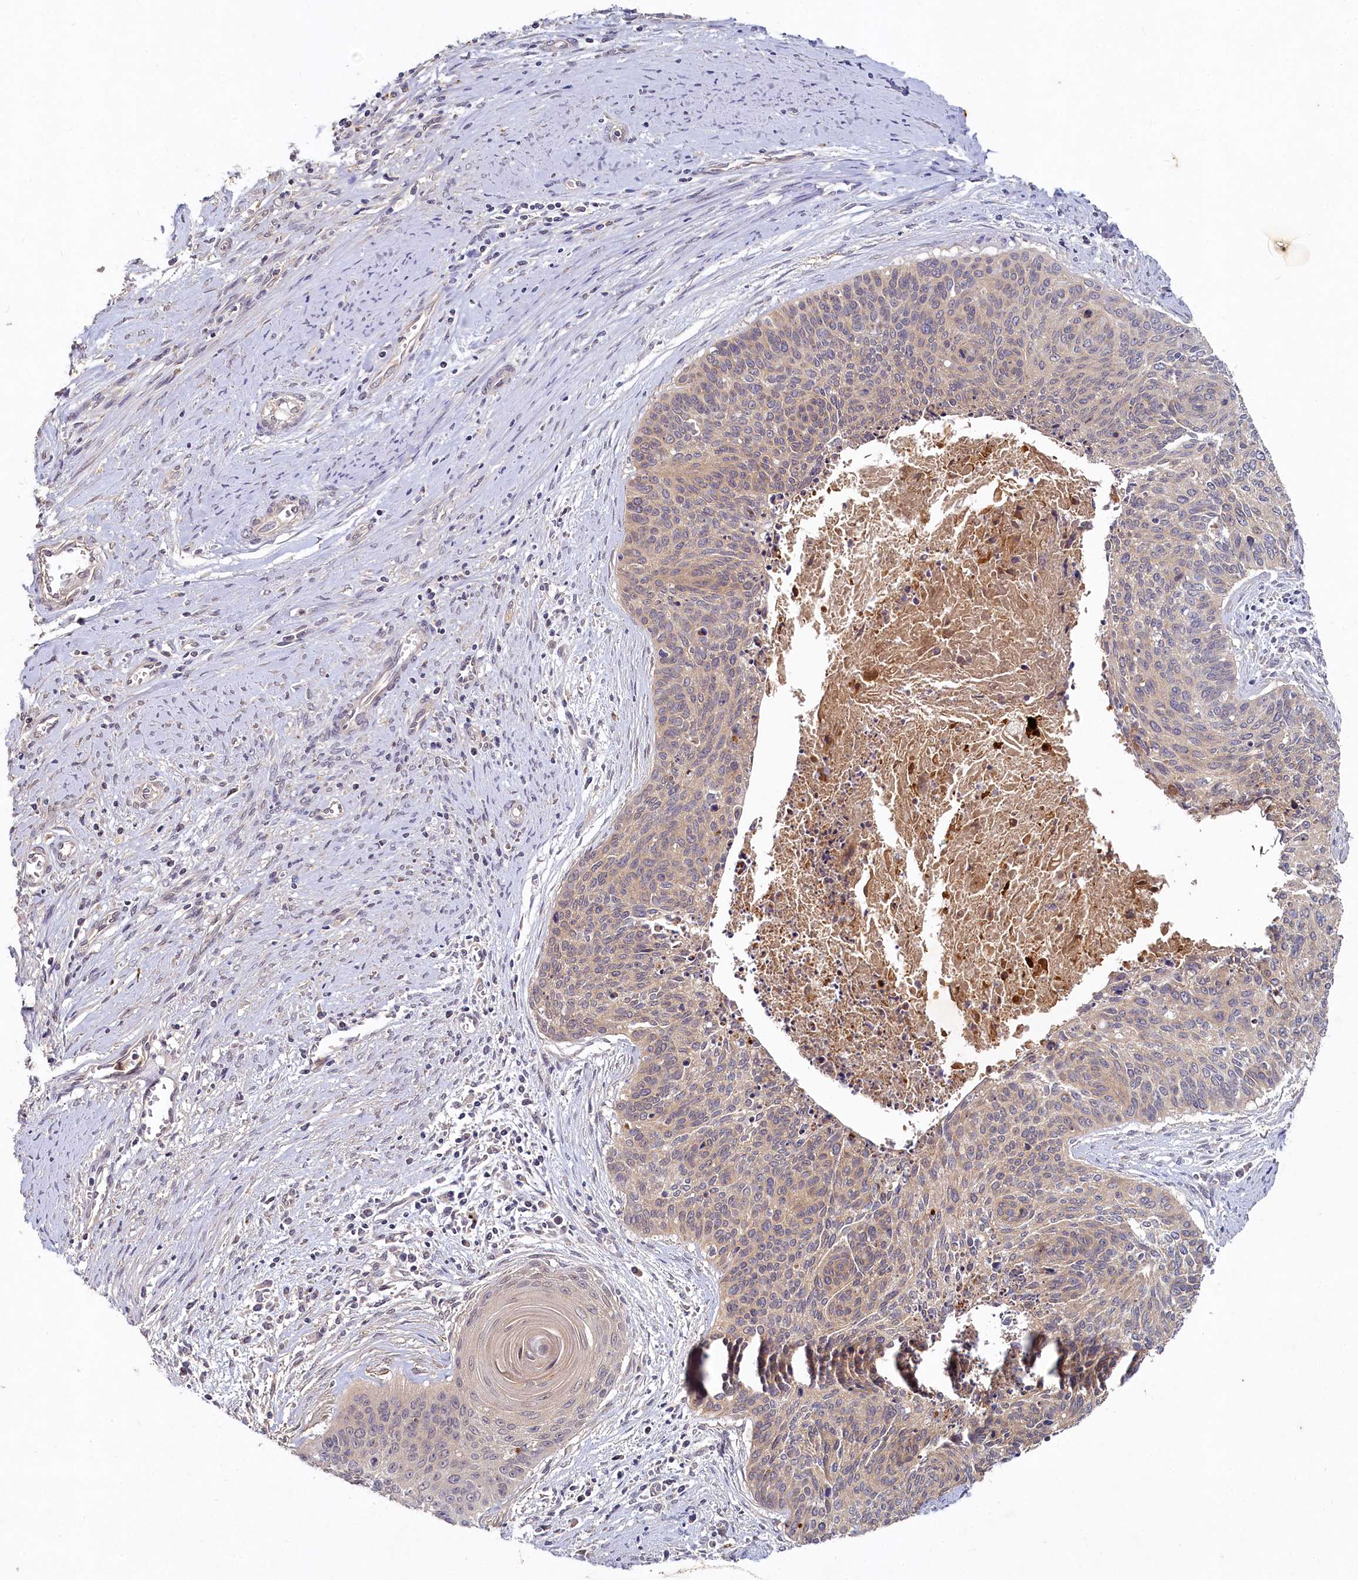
{"staining": {"intensity": "weak", "quantity": ">75%", "location": "cytoplasmic/membranous"}, "tissue": "cervical cancer", "cell_type": "Tumor cells", "image_type": "cancer", "snomed": [{"axis": "morphology", "description": "Squamous cell carcinoma, NOS"}, {"axis": "topography", "description": "Cervix"}], "caption": "Immunohistochemical staining of human cervical cancer (squamous cell carcinoma) displays weak cytoplasmic/membranous protein staining in about >75% of tumor cells. (IHC, brightfield microscopy, high magnification).", "gene": "HERC3", "patient": {"sex": "female", "age": 55}}